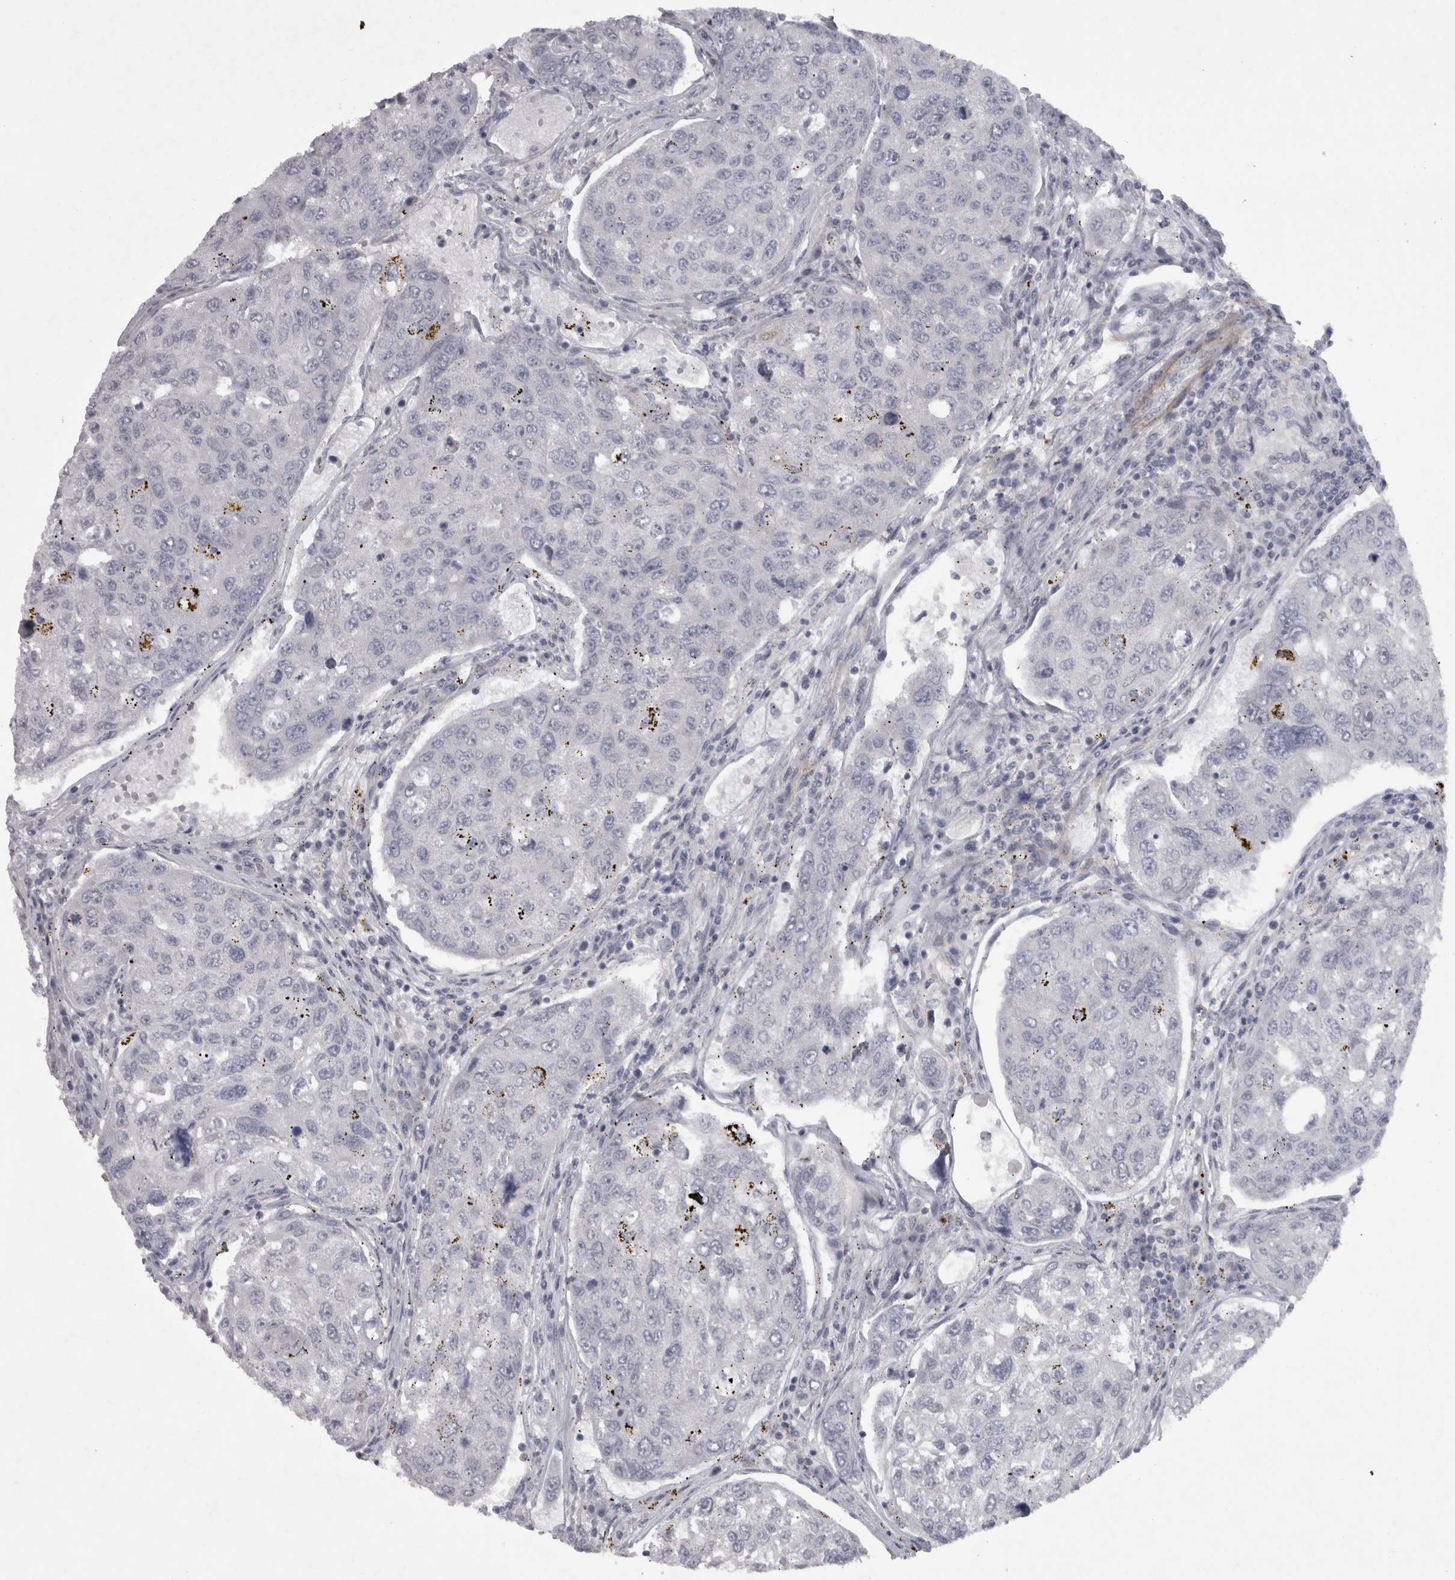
{"staining": {"intensity": "negative", "quantity": "none", "location": "none"}, "tissue": "urothelial cancer", "cell_type": "Tumor cells", "image_type": "cancer", "snomed": [{"axis": "morphology", "description": "Urothelial carcinoma, High grade"}, {"axis": "topography", "description": "Lymph node"}, {"axis": "topography", "description": "Urinary bladder"}], "caption": "An immunohistochemistry photomicrograph of urothelial carcinoma (high-grade) is shown. There is no staining in tumor cells of urothelial carcinoma (high-grade).", "gene": "PPP1R12B", "patient": {"sex": "male", "age": 51}}